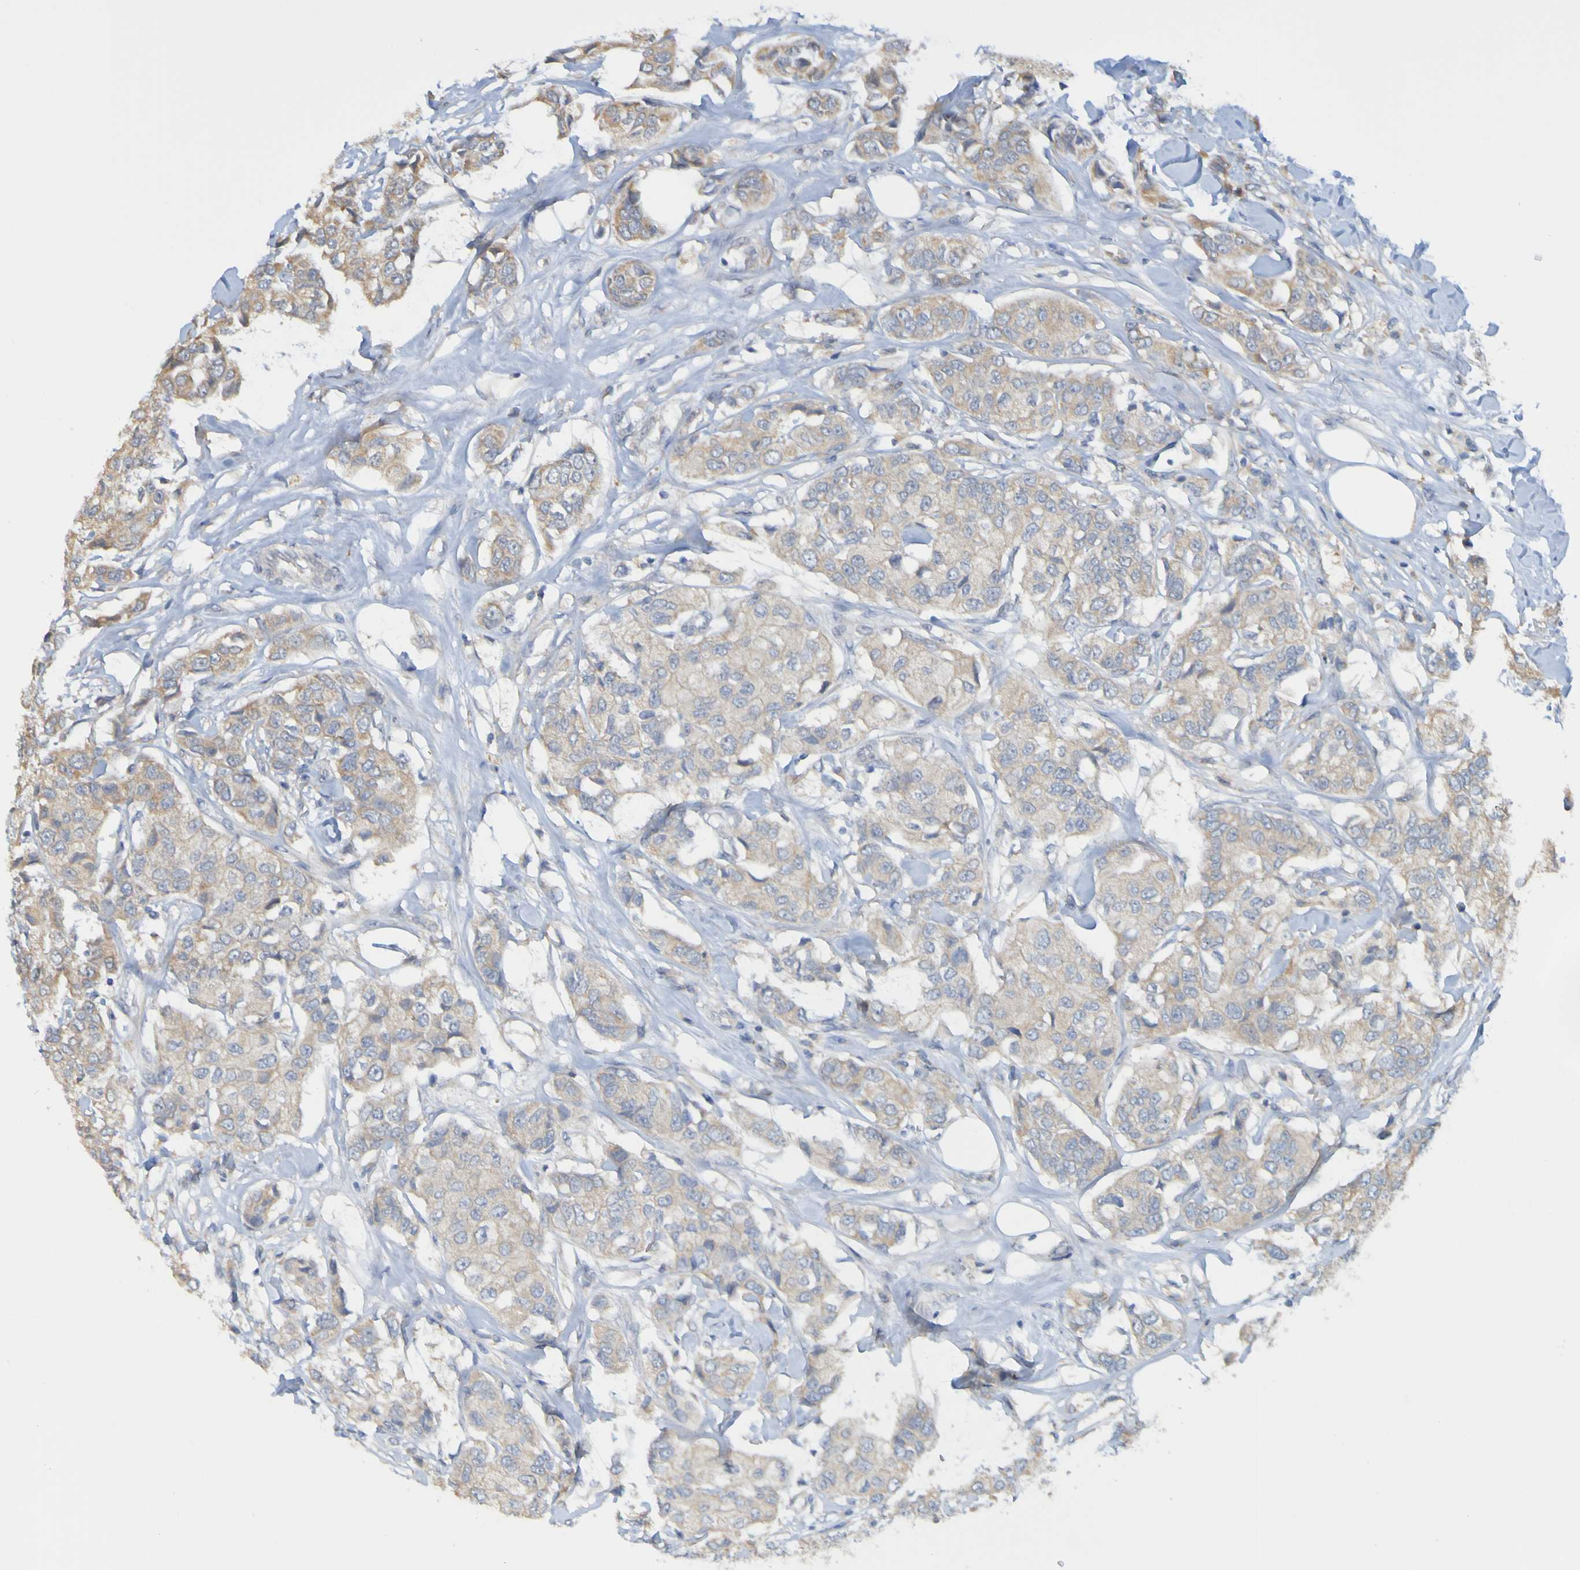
{"staining": {"intensity": "weak", "quantity": ">75%", "location": "cytoplasmic/membranous"}, "tissue": "breast cancer", "cell_type": "Tumor cells", "image_type": "cancer", "snomed": [{"axis": "morphology", "description": "Duct carcinoma"}, {"axis": "topography", "description": "Breast"}], "caption": "Immunohistochemistry (IHC) micrograph of breast invasive ductal carcinoma stained for a protein (brown), which reveals low levels of weak cytoplasmic/membranous positivity in approximately >75% of tumor cells.", "gene": "NAV2", "patient": {"sex": "female", "age": 80}}